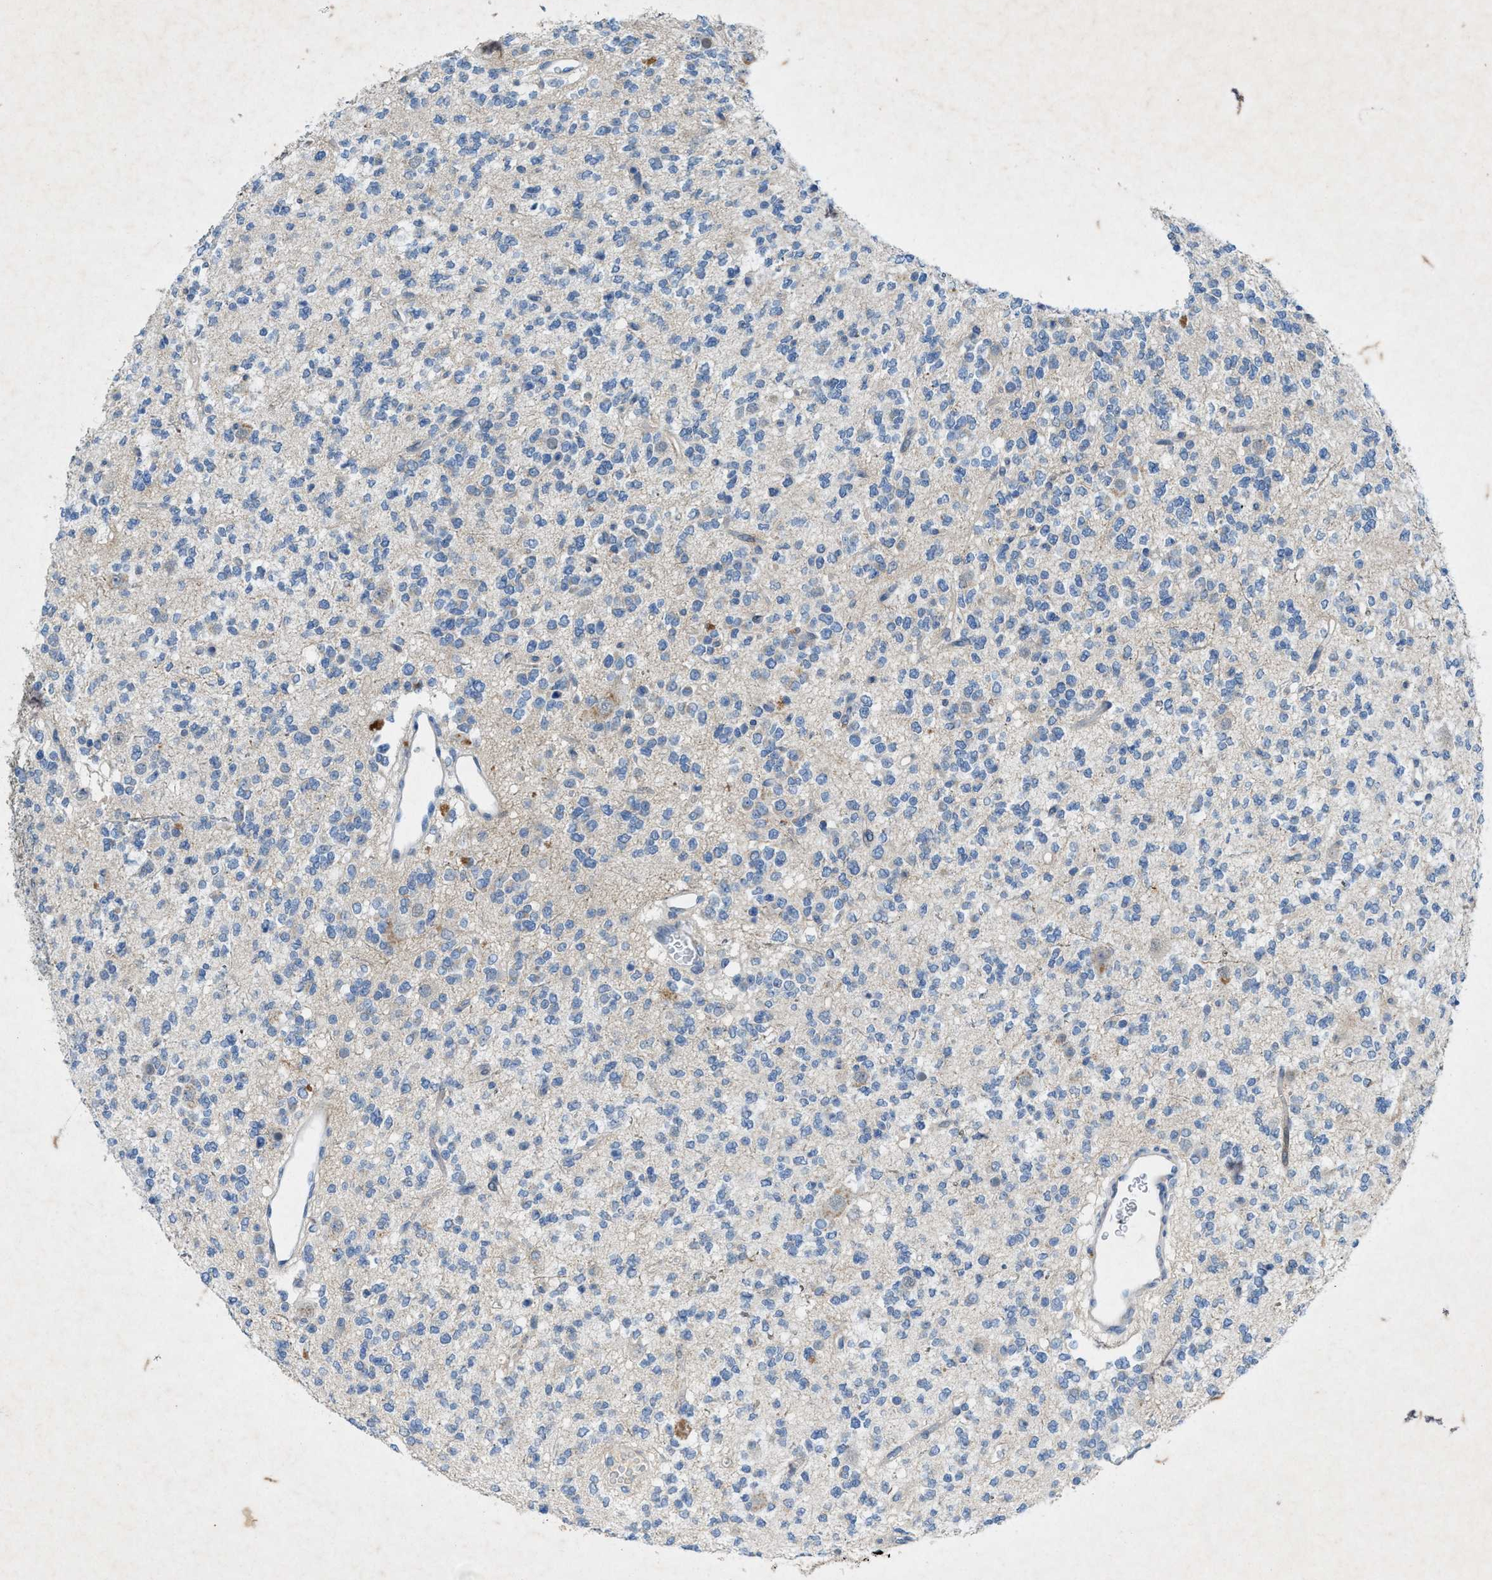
{"staining": {"intensity": "negative", "quantity": "none", "location": "none"}, "tissue": "glioma", "cell_type": "Tumor cells", "image_type": "cancer", "snomed": [{"axis": "morphology", "description": "Glioma, malignant, Low grade"}, {"axis": "topography", "description": "Brain"}], "caption": "IHC histopathology image of malignant glioma (low-grade) stained for a protein (brown), which displays no positivity in tumor cells. The staining was performed using DAB to visualize the protein expression in brown, while the nuclei were stained in blue with hematoxylin (Magnification: 20x).", "gene": "URGCP", "patient": {"sex": "male", "age": 38}}